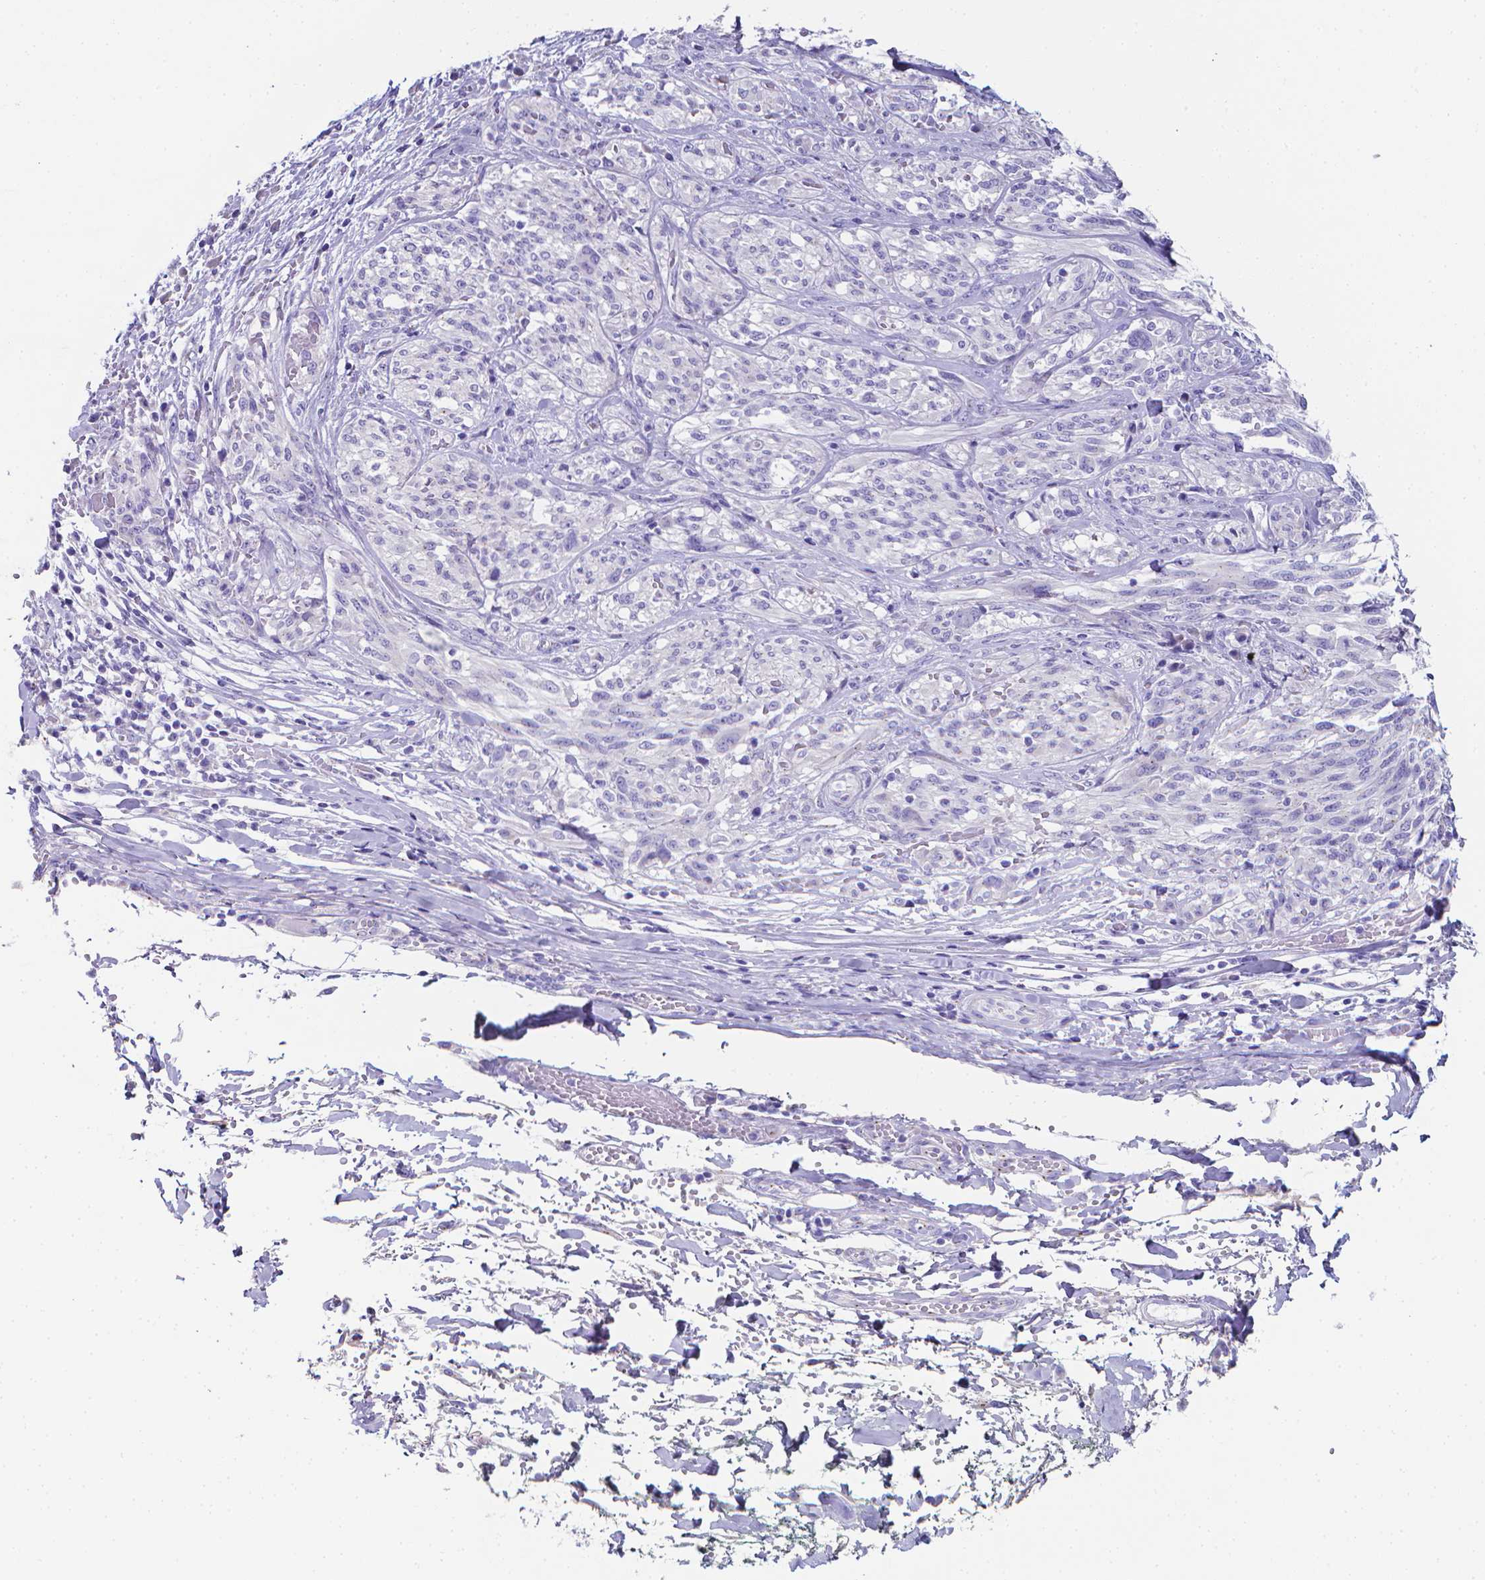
{"staining": {"intensity": "negative", "quantity": "none", "location": "none"}, "tissue": "melanoma", "cell_type": "Tumor cells", "image_type": "cancer", "snomed": [{"axis": "morphology", "description": "Malignant melanoma, NOS"}, {"axis": "topography", "description": "Skin"}], "caption": "High power microscopy photomicrograph of an immunohistochemistry (IHC) photomicrograph of malignant melanoma, revealing no significant expression in tumor cells.", "gene": "LRRC73", "patient": {"sex": "female", "age": 91}}